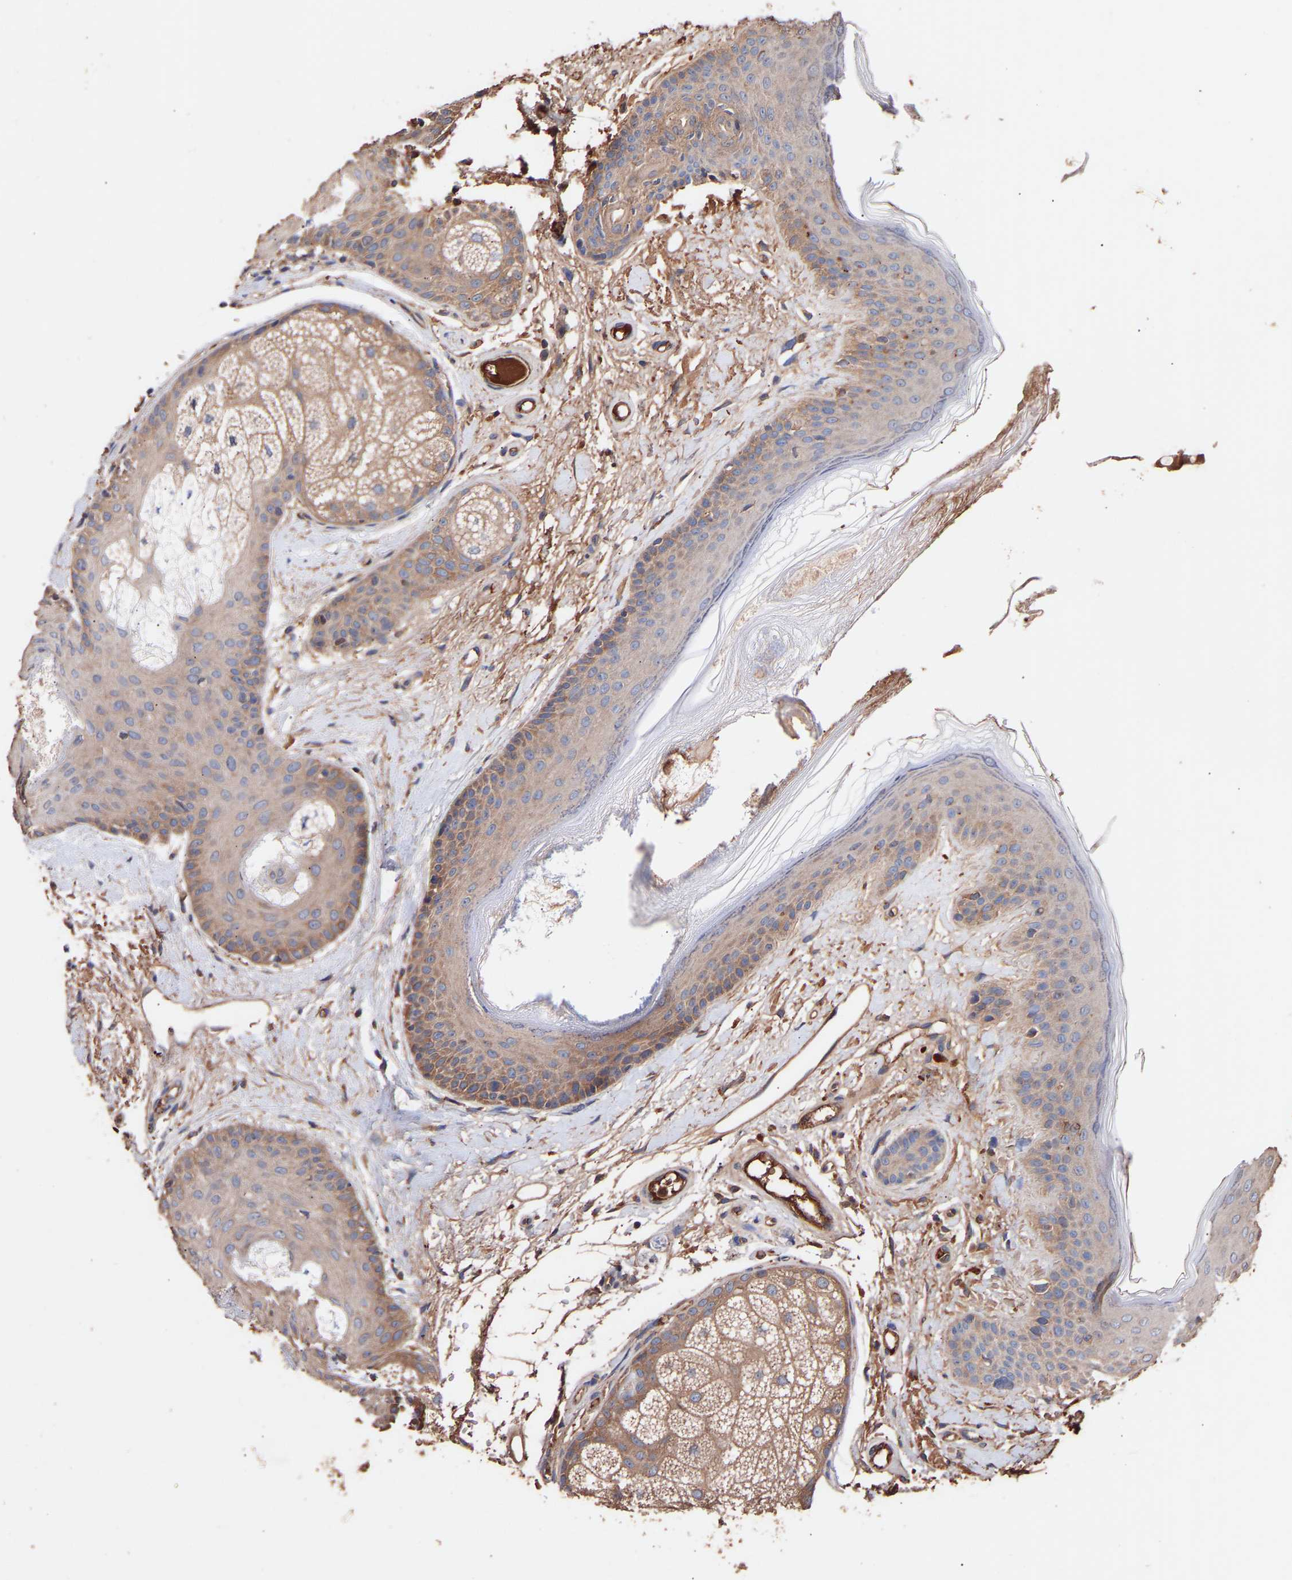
{"staining": {"intensity": "moderate", "quantity": ">75%", "location": "cytoplasmic/membranous"}, "tissue": "oral mucosa", "cell_type": "Squamous epithelial cells", "image_type": "normal", "snomed": [{"axis": "morphology", "description": "Normal tissue, NOS"}, {"axis": "topography", "description": "Skin"}, {"axis": "topography", "description": "Oral tissue"}], "caption": "Immunohistochemistry (IHC) photomicrograph of benign human oral mucosa stained for a protein (brown), which demonstrates medium levels of moderate cytoplasmic/membranous positivity in about >75% of squamous epithelial cells.", "gene": "TMEM268", "patient": {"sex": "male", "age": 84}}